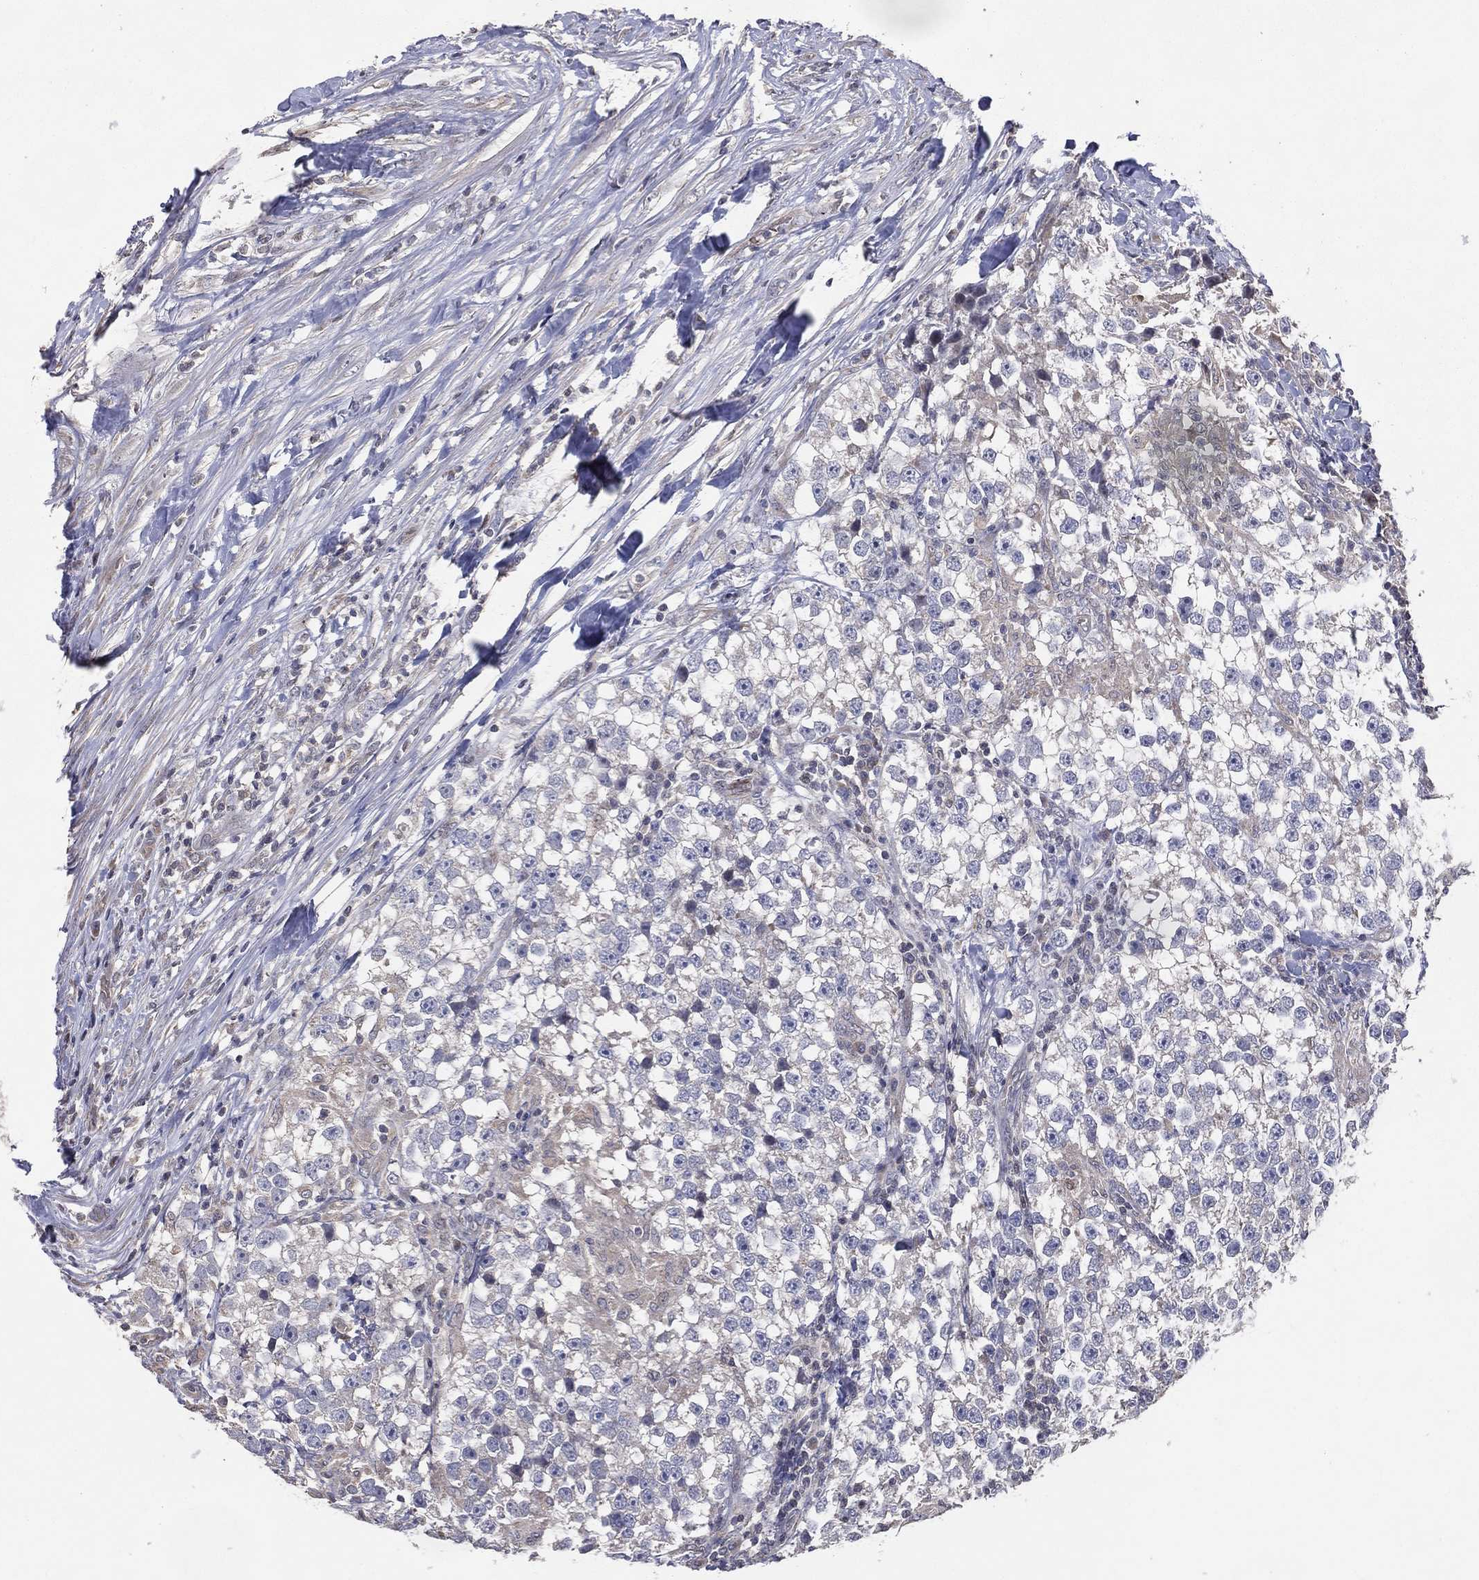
{"staining": {"intensity": "negative", "quantity": "none", "location": "none"}, "tissue": "testis cancer", "cell_type": "Tumor cells", "image_type": "cancer", "snomed": [{"axis": "morphology", "description": "Seminoma, NOS"}, {"axis": "topography", "description": "Testis"}], "caption": "Human testis cancer (seminoma) stained for a protein using IHC demonstrates no staining in tumor cells.", "gene": "DNAH7", "patient": {"sex": "male", "age": 46}}